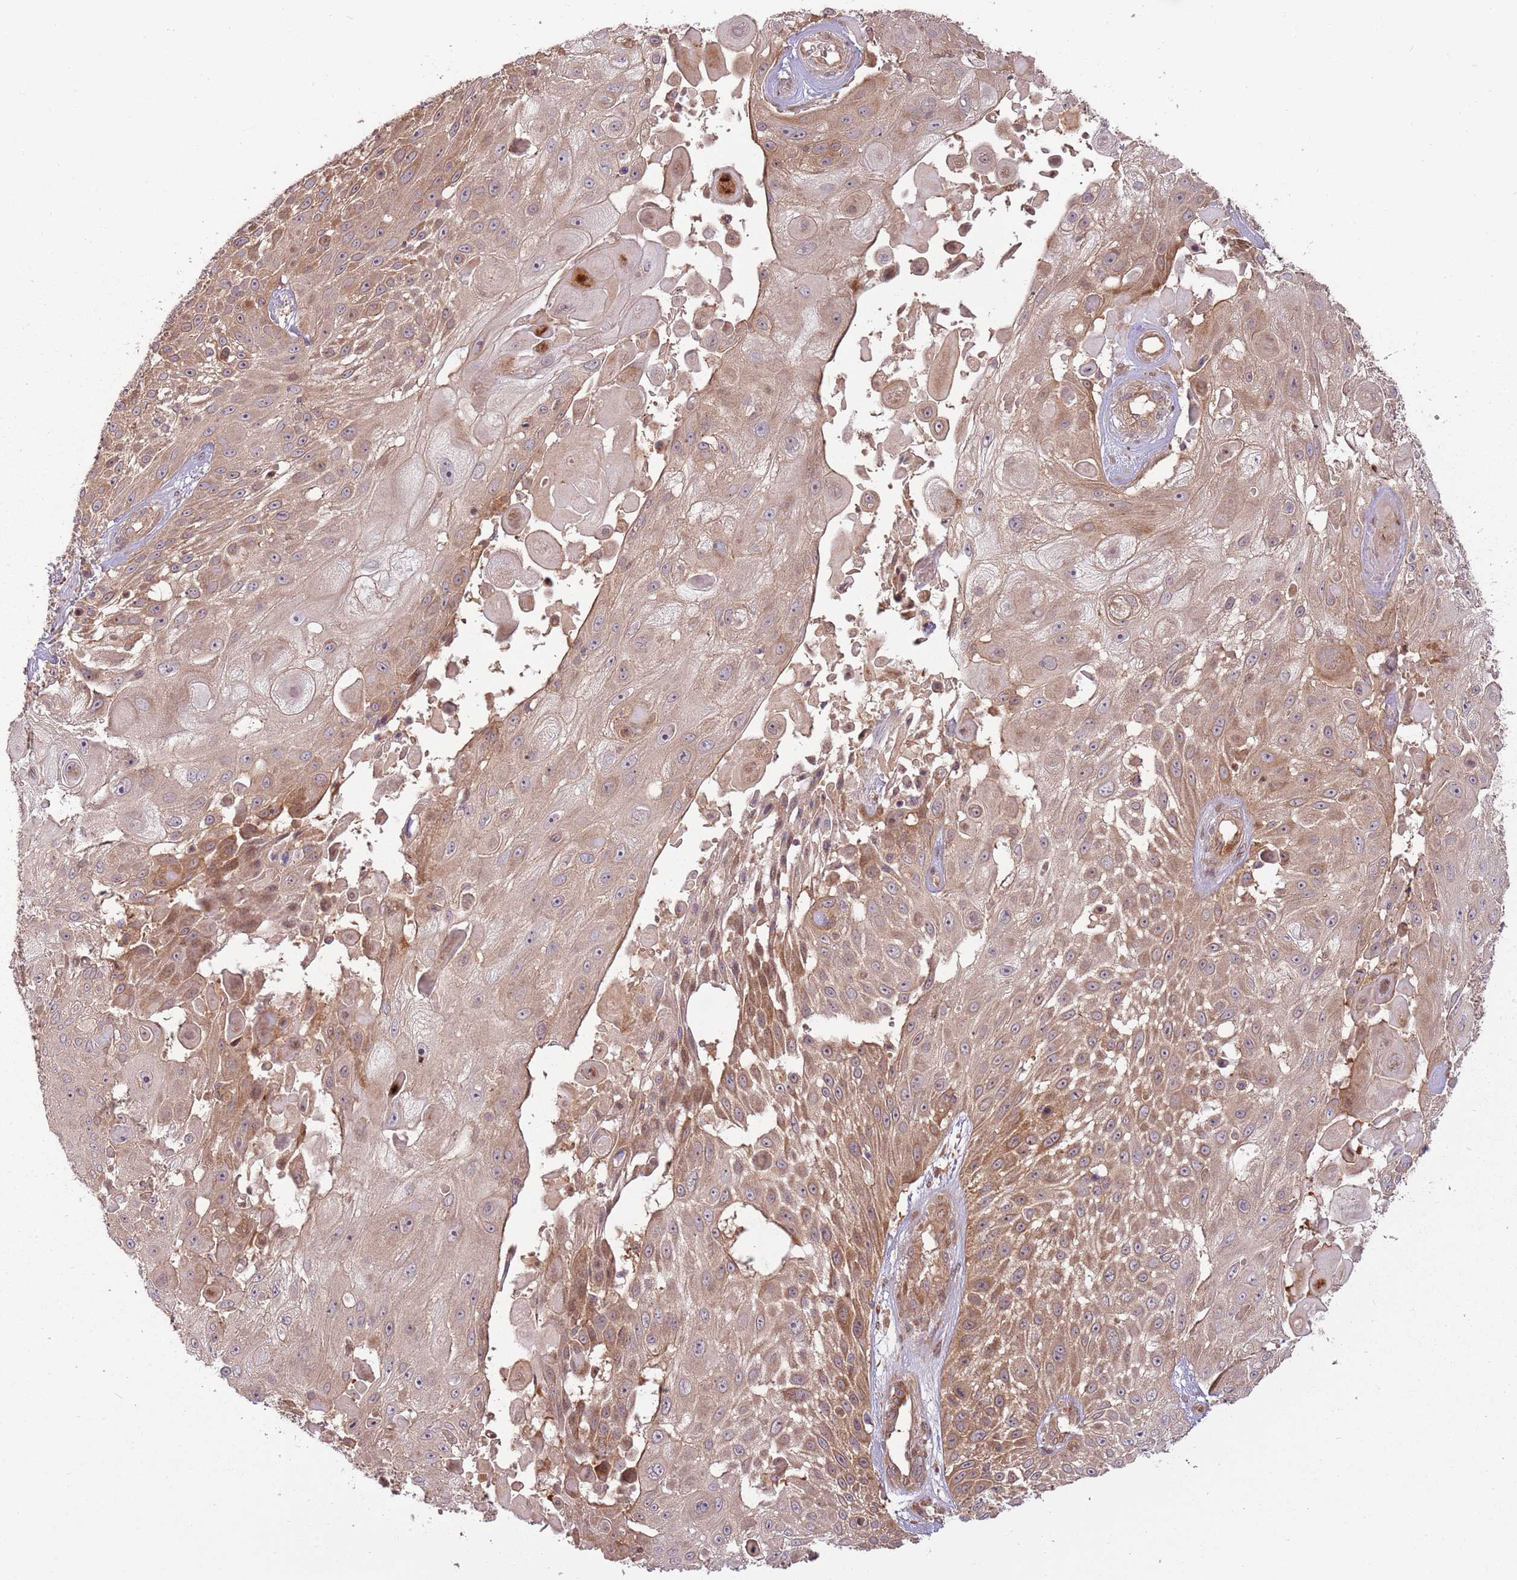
{"staining": {"intensity": "moderate", "quantity": ">75%", "location": "cytoplasmic/membranous"}, "tissue": "skin cancer", "cell_type": "Tumor cells", "image_type": "cancer", "snomed": [{"axis": "morphology", "description": "Squamous cell carcinoma, NOS"}, {"axis": "topography", "description": "Skin"}], "caption": "Squamous cell carcinoma (skin) stained with a brown dye displays moderate cytoplasmic/membranous positive staining in approximately >75% of tumor cells.", "gene": "RNF128", "patient": {"sex": "female", "age": 86}}